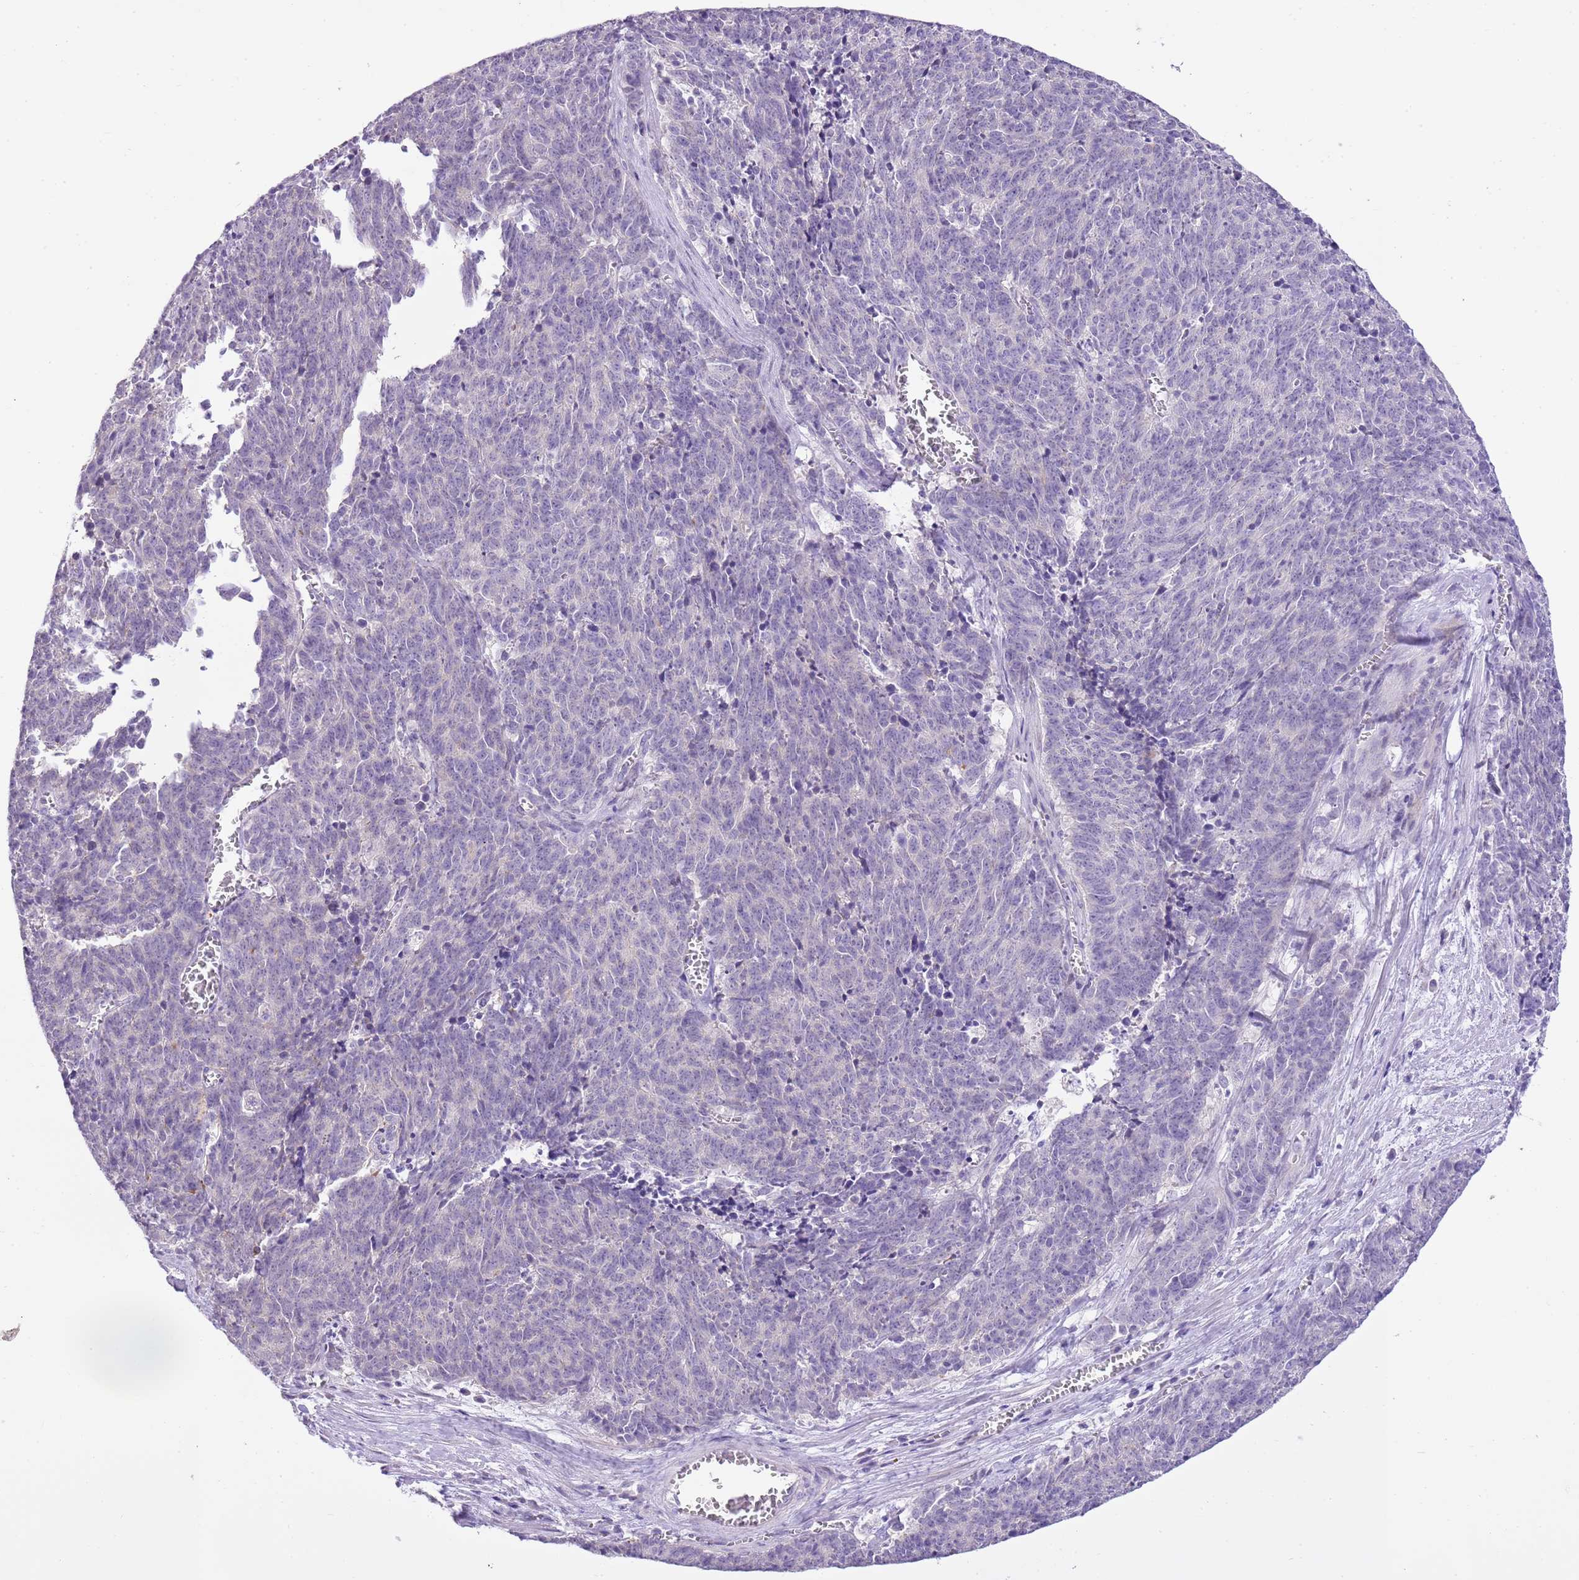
{"staining": {"intensity": "negative", "quantity": "none", "location": "none"}, "tissue": "cervical cancer", "cell_type": "Tumor cells", "image_type": "cancer", "snomed": [{"axis": "morphology", "description": "Squamous cell carcinoma, NOS"}, {"axis": "topography", "description": "Cervix"}], "caption": "Tumor cells show no significant protein expression in cervical squamous cell carcinoma. (Immunohistochemistry (ihc), brightfield microscopy, high magnification).", "gene": "XPO7", "patient": {"sex": "female", "age": 29}}